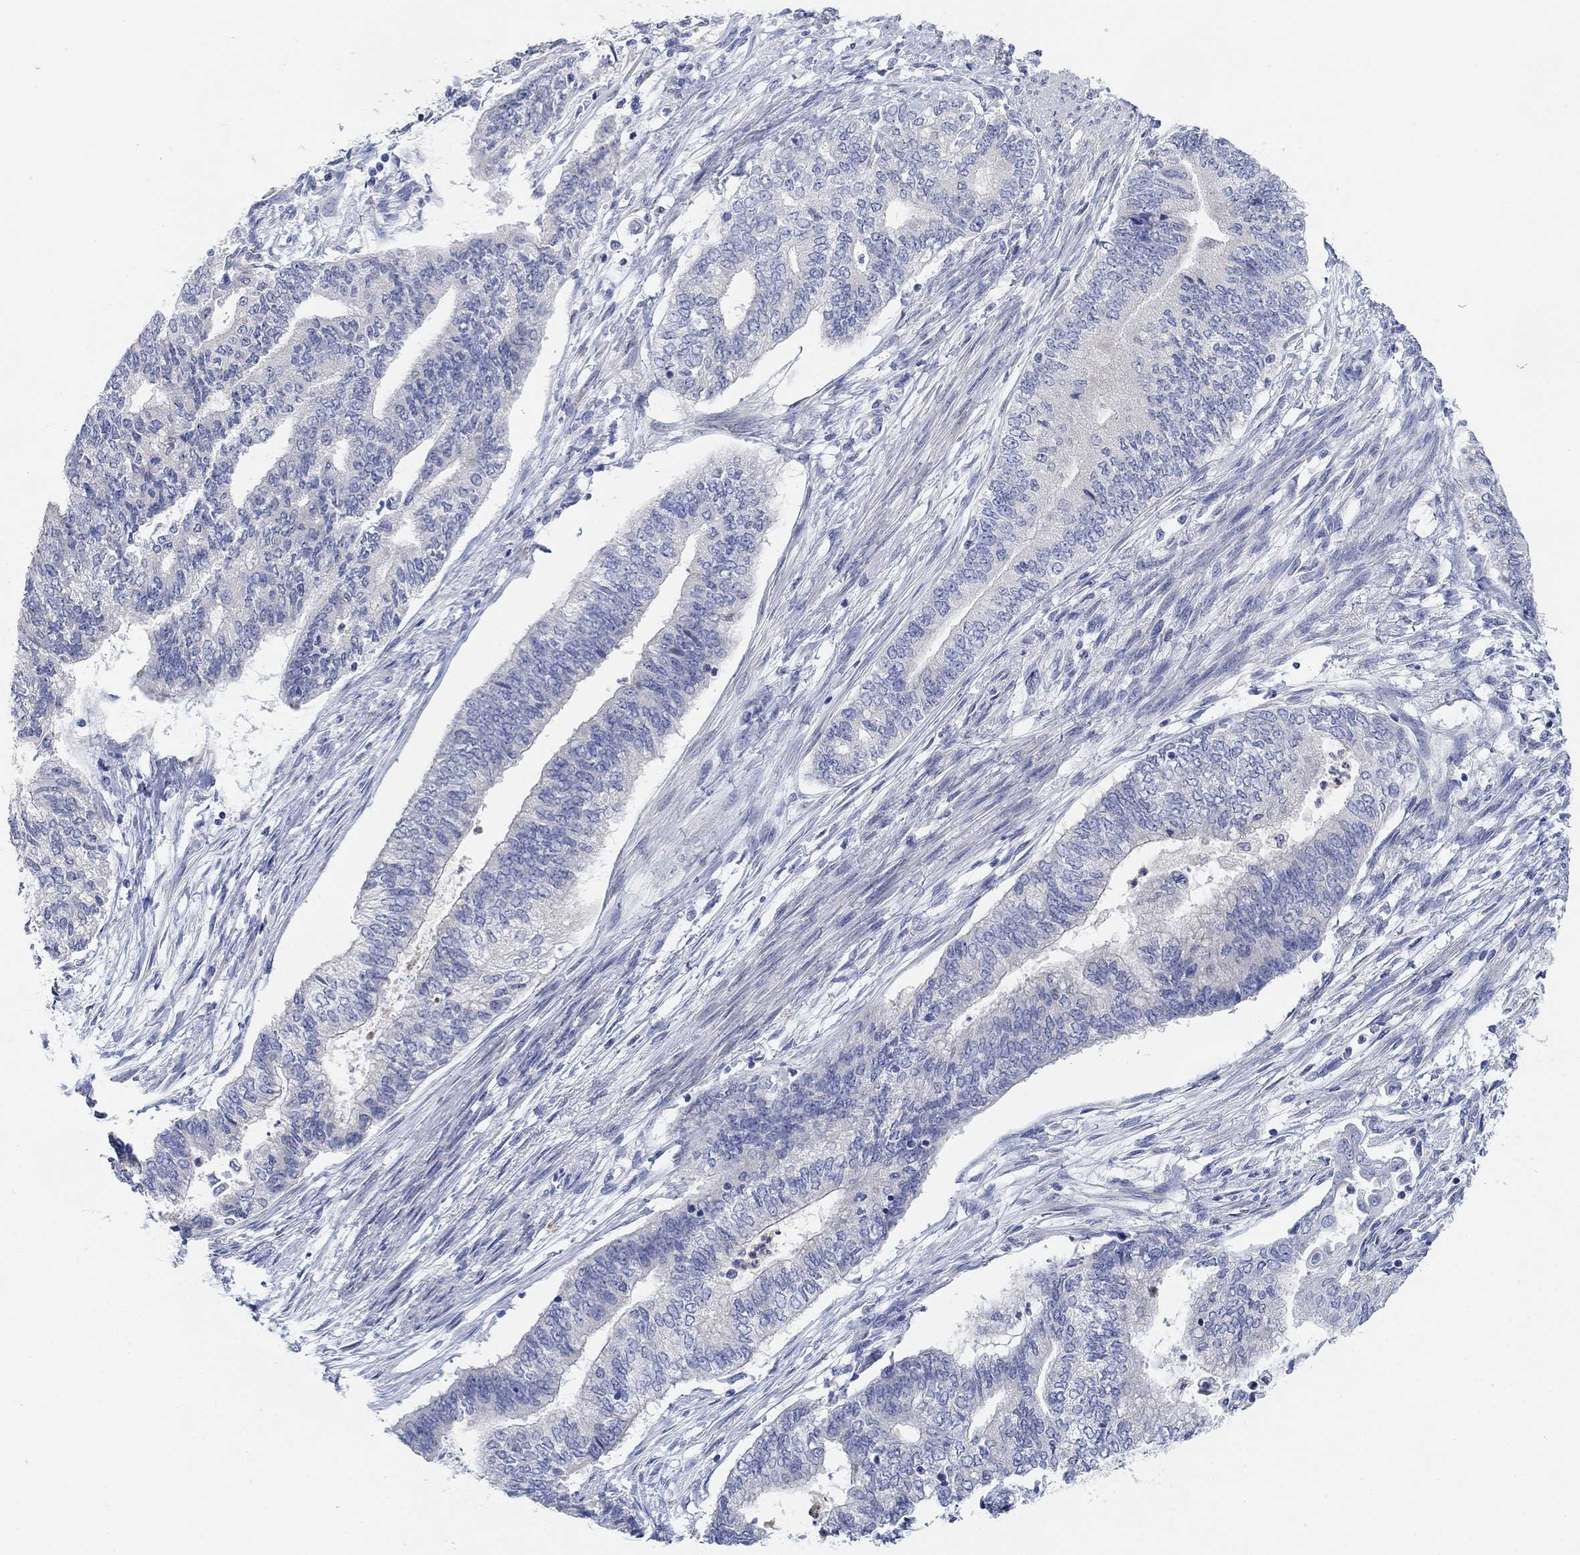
{"staining": {"intensity": "negative", "quantity": "none", "location": "none"}, "tissue": "endometrial cancer", "cell_type": "Tumor cells", "image_type": "cancer", "snomed": [{"axis": "morphology", "description": "Adenocarcinoma, NOS"}, {"axis": "topography", "description": "Endometrium"}], "caption": "An immunohistochemistry histopathology image of endometrial cancer (adenocarcinoma) is shown. There is no staining in tumor cells of endometrial cancer (adenocarcinoma).", "gene": "VAT1L", "patient": {"sex": "female", "age": 65}}